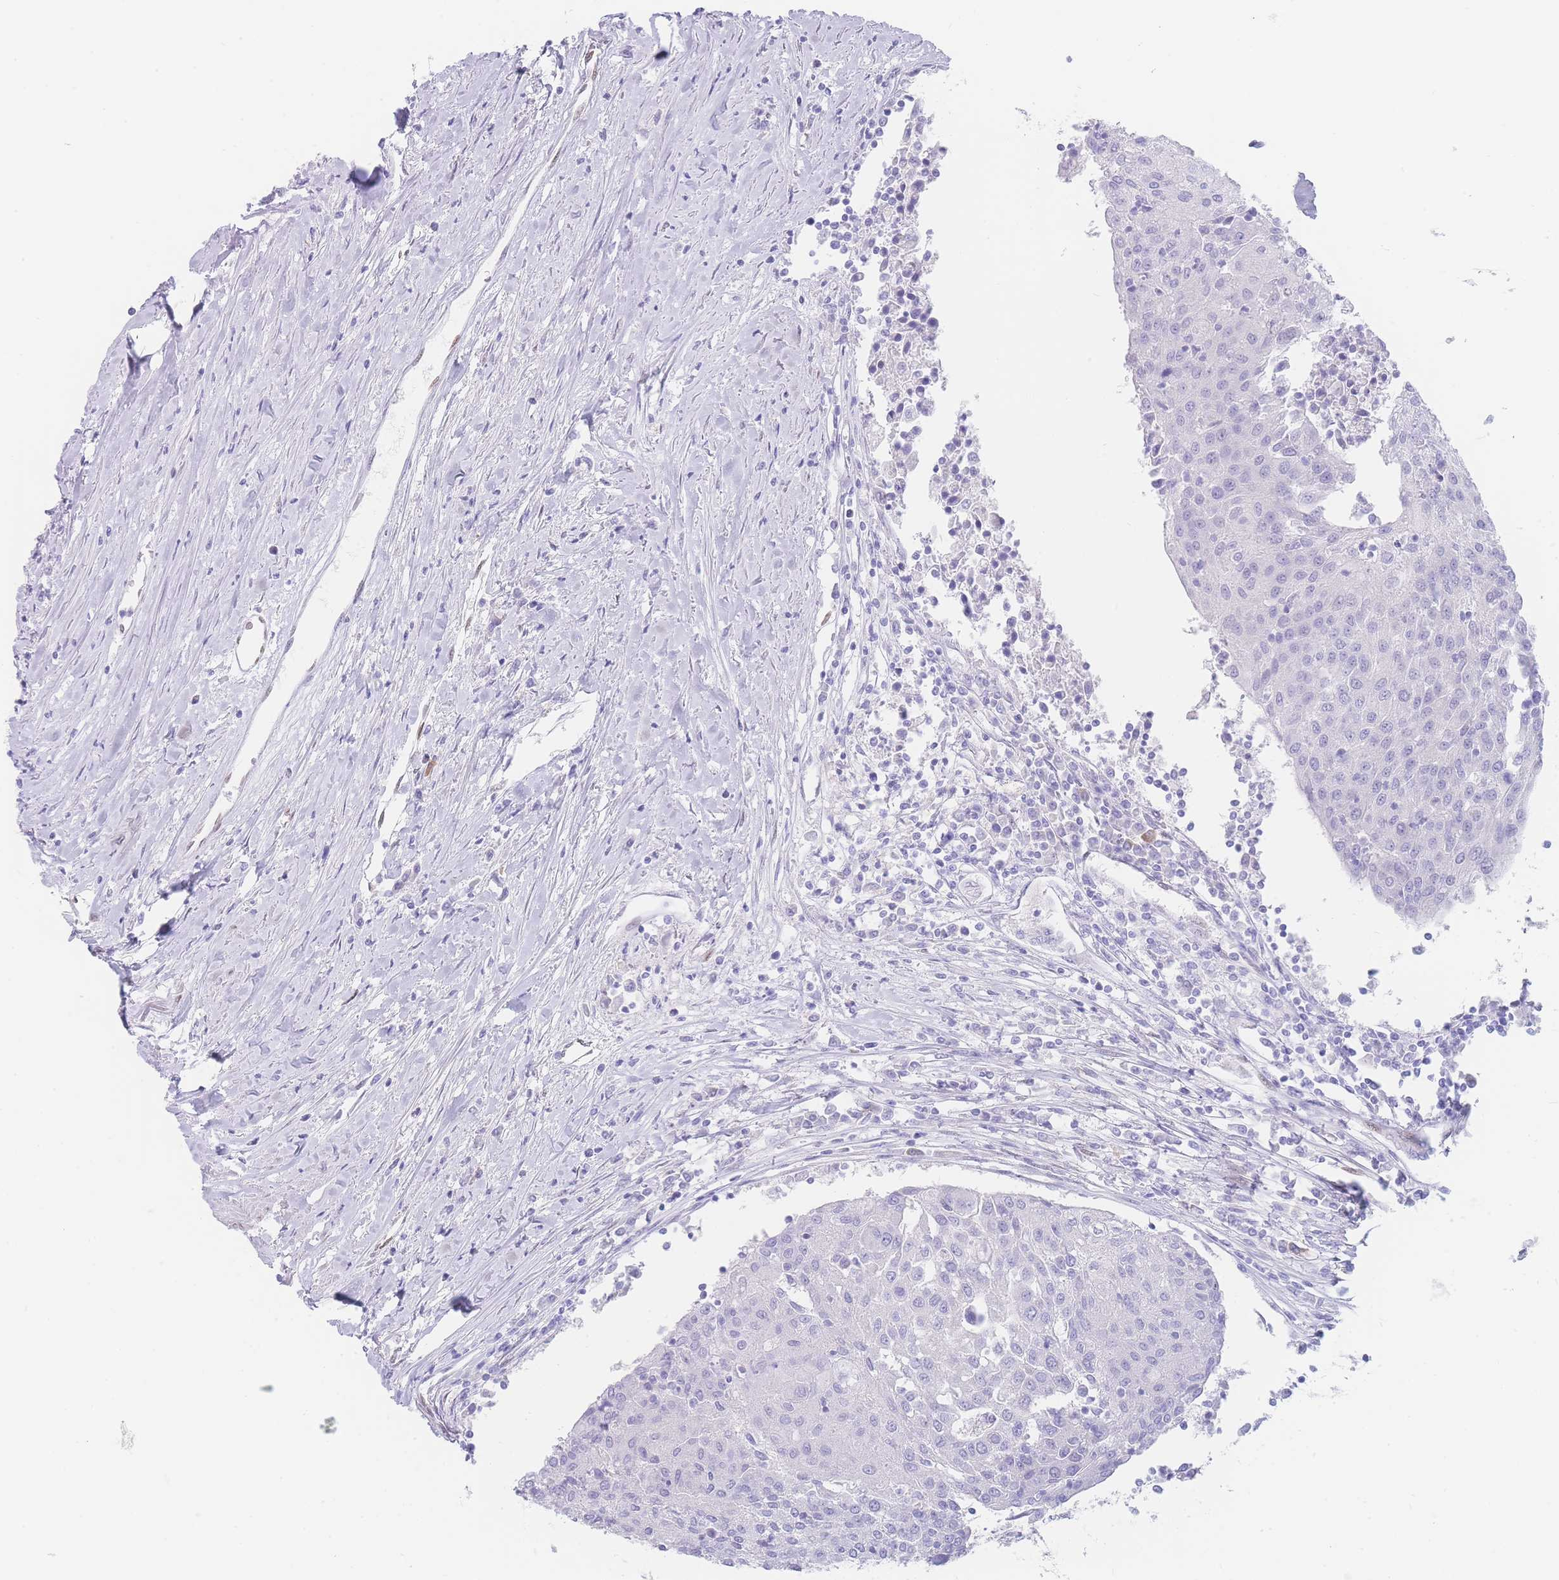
{"staining": {"intensity": "negative", "quantity": "none", "location": "none"}, "tissue": "urothelial cancer", "cell_type": "Tumor cells", "image_type": "cancer", "snomed": [{"axis": "morphology", "description": "Urothelial carcinoma, High grade"}, {"axis": "topography", "description": "Urinary bladder"}], "caption": "A histopathology image of urothelial carcinoma (high-grade) stained for a protein shows no brown staining in tumor cells.", "gene": "PSMB5", "patient": {"sex": "female", "age": 85}}